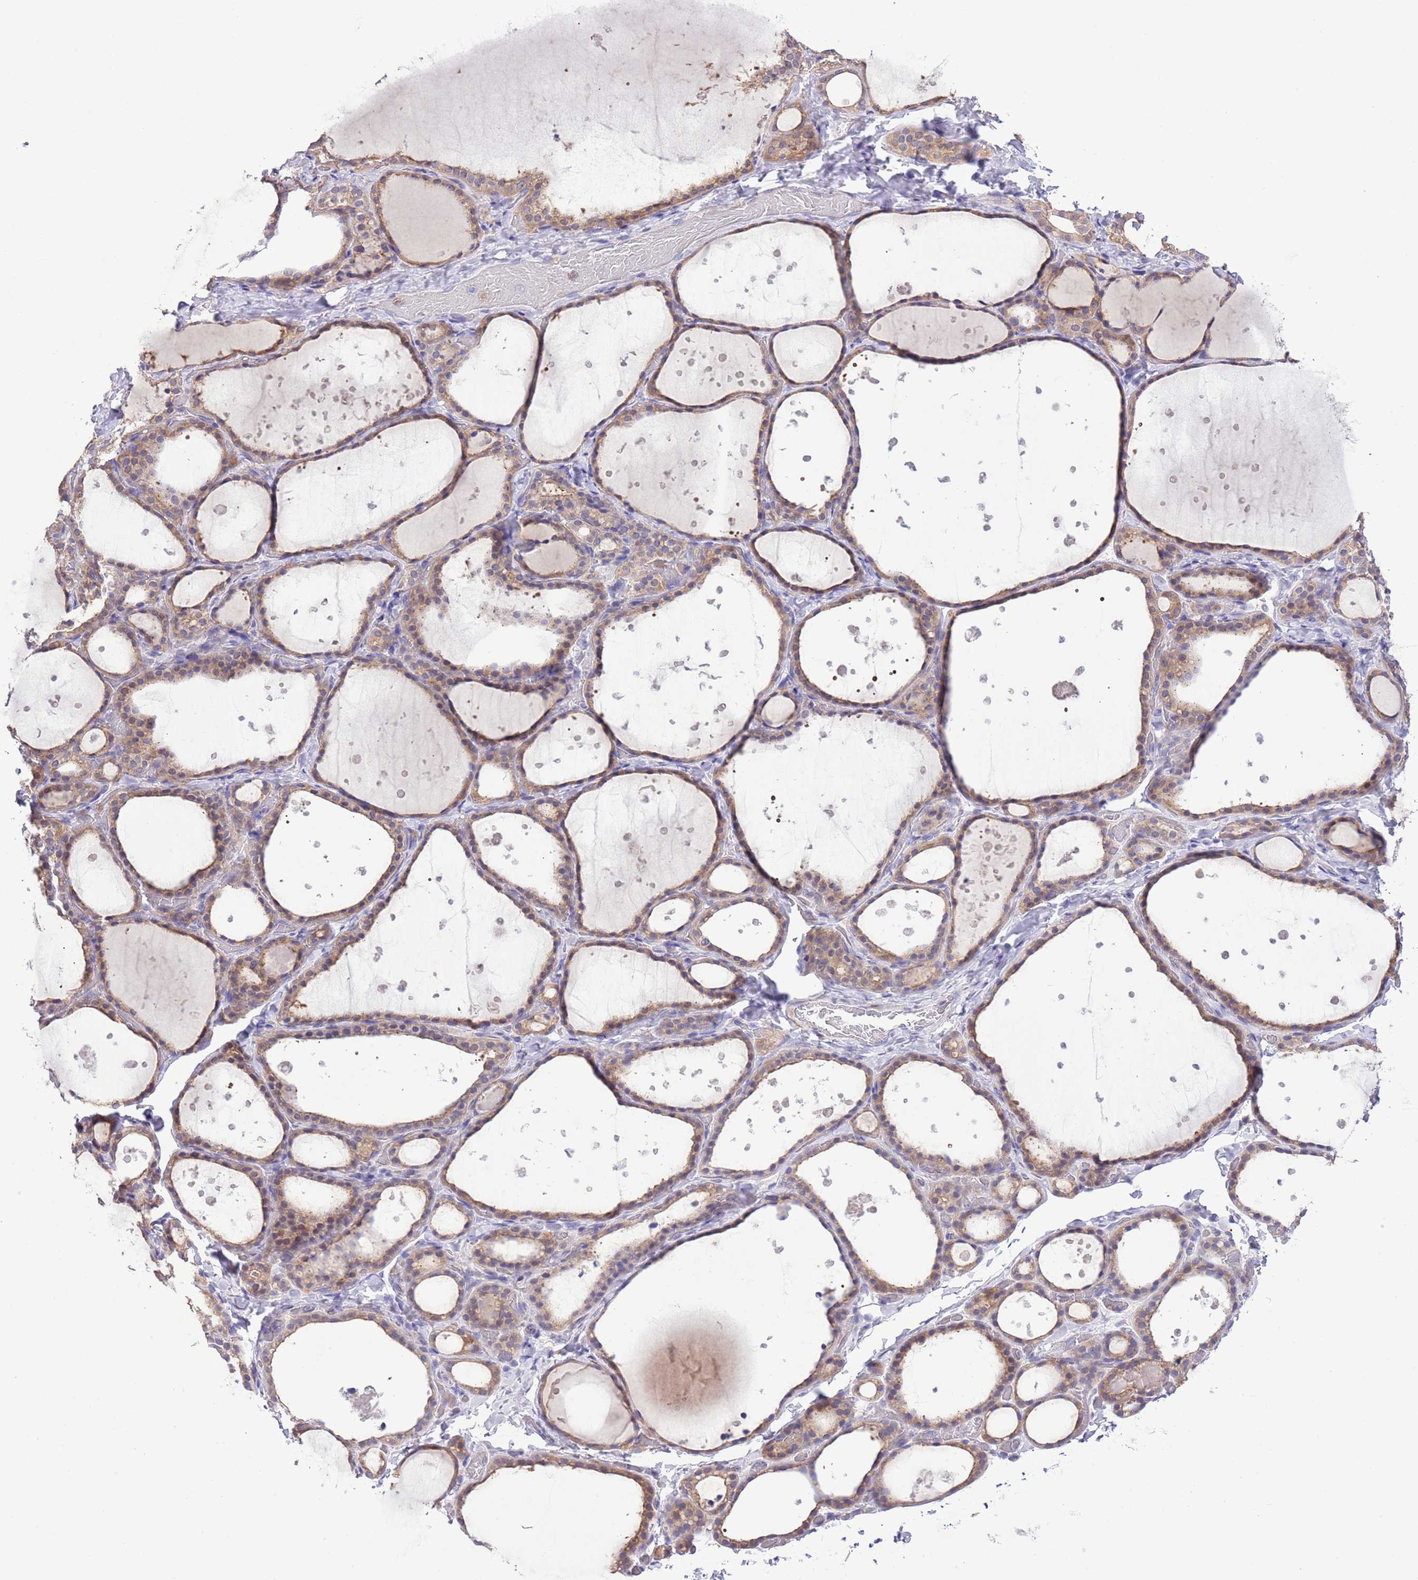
{"staining": {"intensity": "moderate", "quantity": ">75%", "location": "cytoplasmic/membranous"}, "tissue": "thyroid gland", "cell_type": "Glandular cells", "image_type": "normal", "snomed": [{"axis": "morphology", "description": "Normal tissue, NOS"}, {"axis": "topography", "description": "Thyroid gland"}], "caption": "Protein expression by immunohistochemistry (IHC) demonstrates moderate cytoplasmic/membranous expression in approximately >75% of glandular cells in benign thyroid gland.", "gene": "PRR32", "patient": {"sex": "female", "age": 44}}